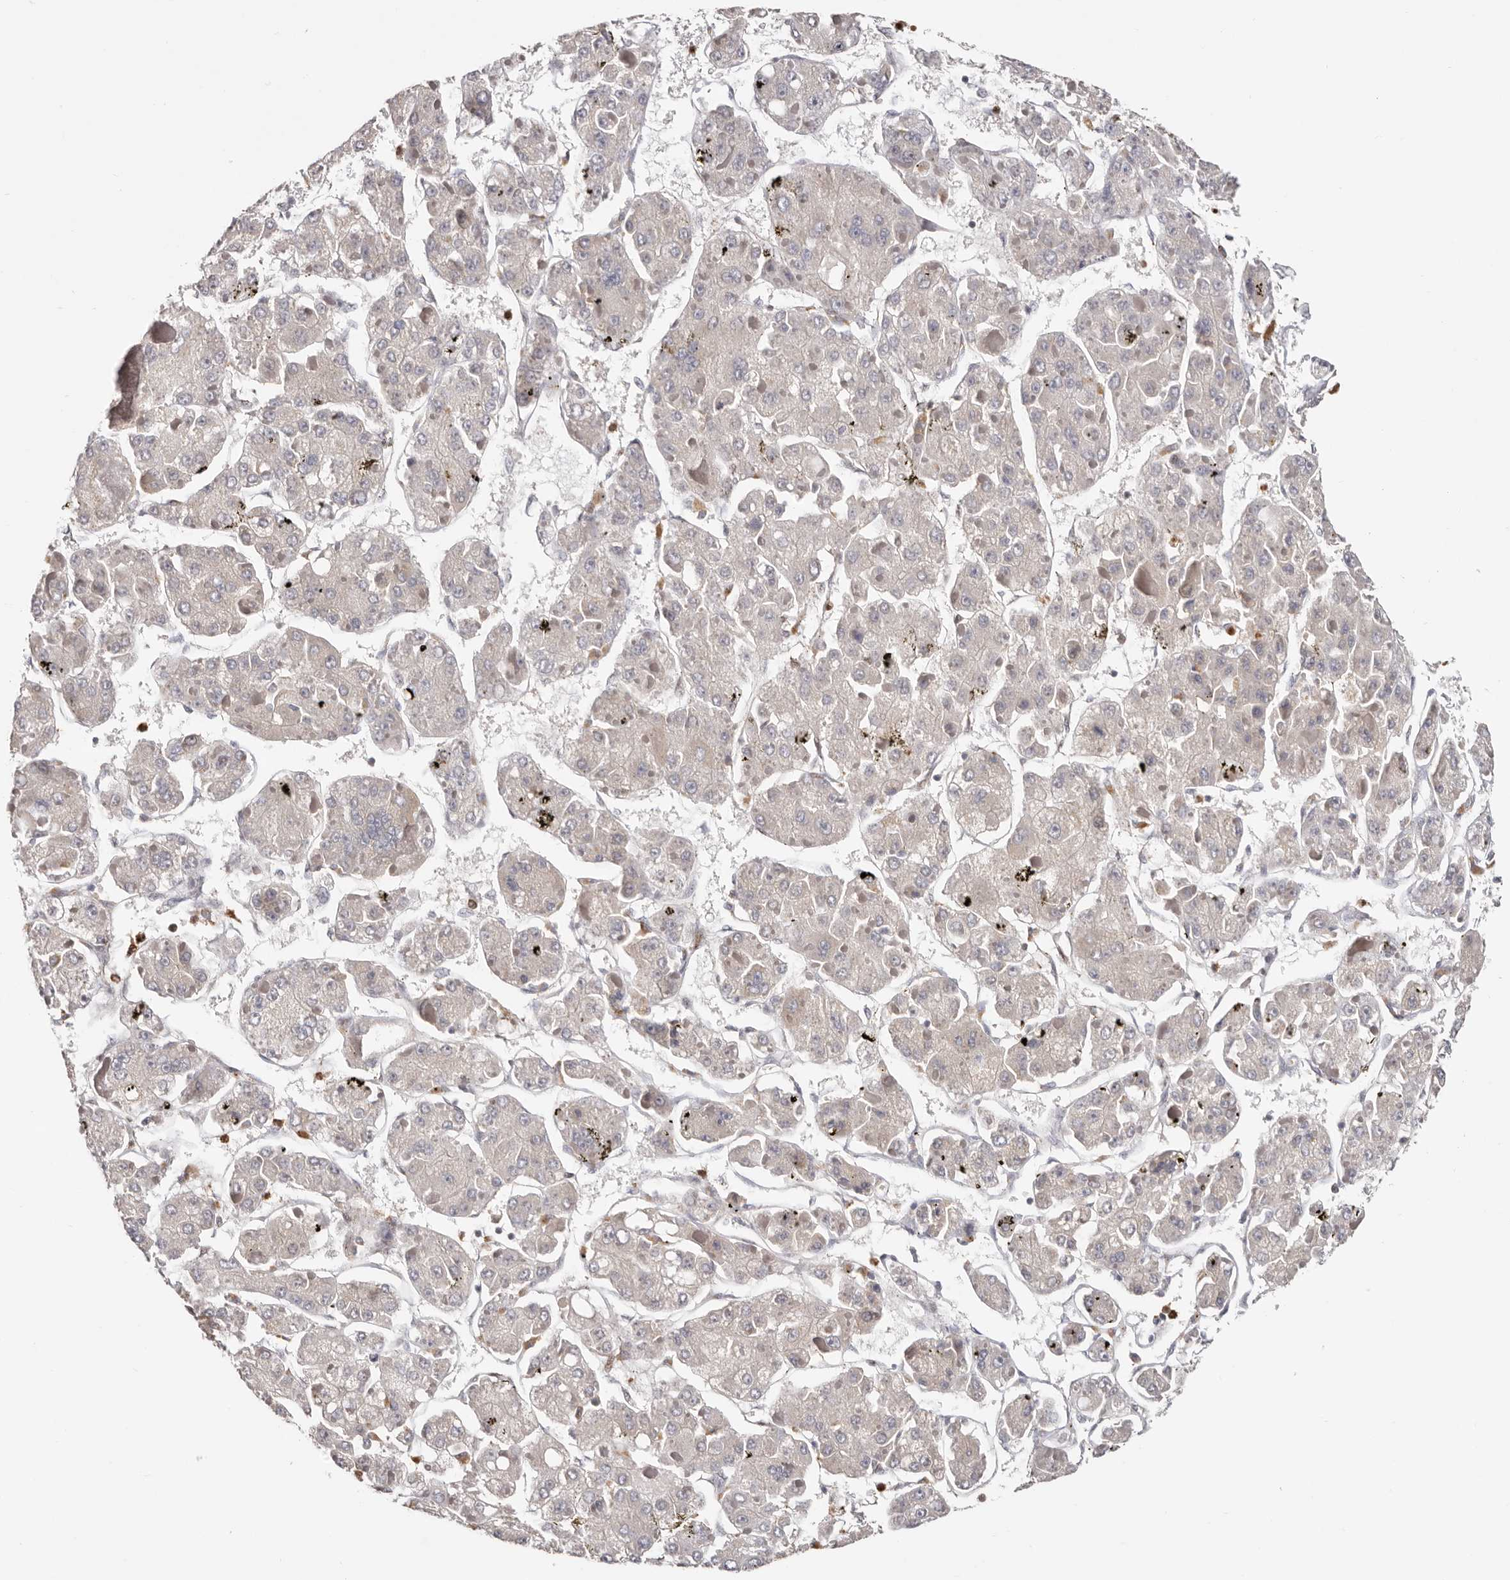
{"staining": {"intensity": "negative", "quantity": "none", "location": "none"}, "tissue": "liver cancer", "cell_type": "Tumor cells", "image_type": "cancer", "snomed": [{"axis": "morphology", "description": "Carcinoma, Hepatocellular, NOS"}, {"axis": "topography", "description": "Liver"}], "caption": "The immunohistochemistry image has no significant positivity in tumor cells of liver cancer tissue.", "gene": "SMAD7", "patient": {"sex": "female", "age": 73}}